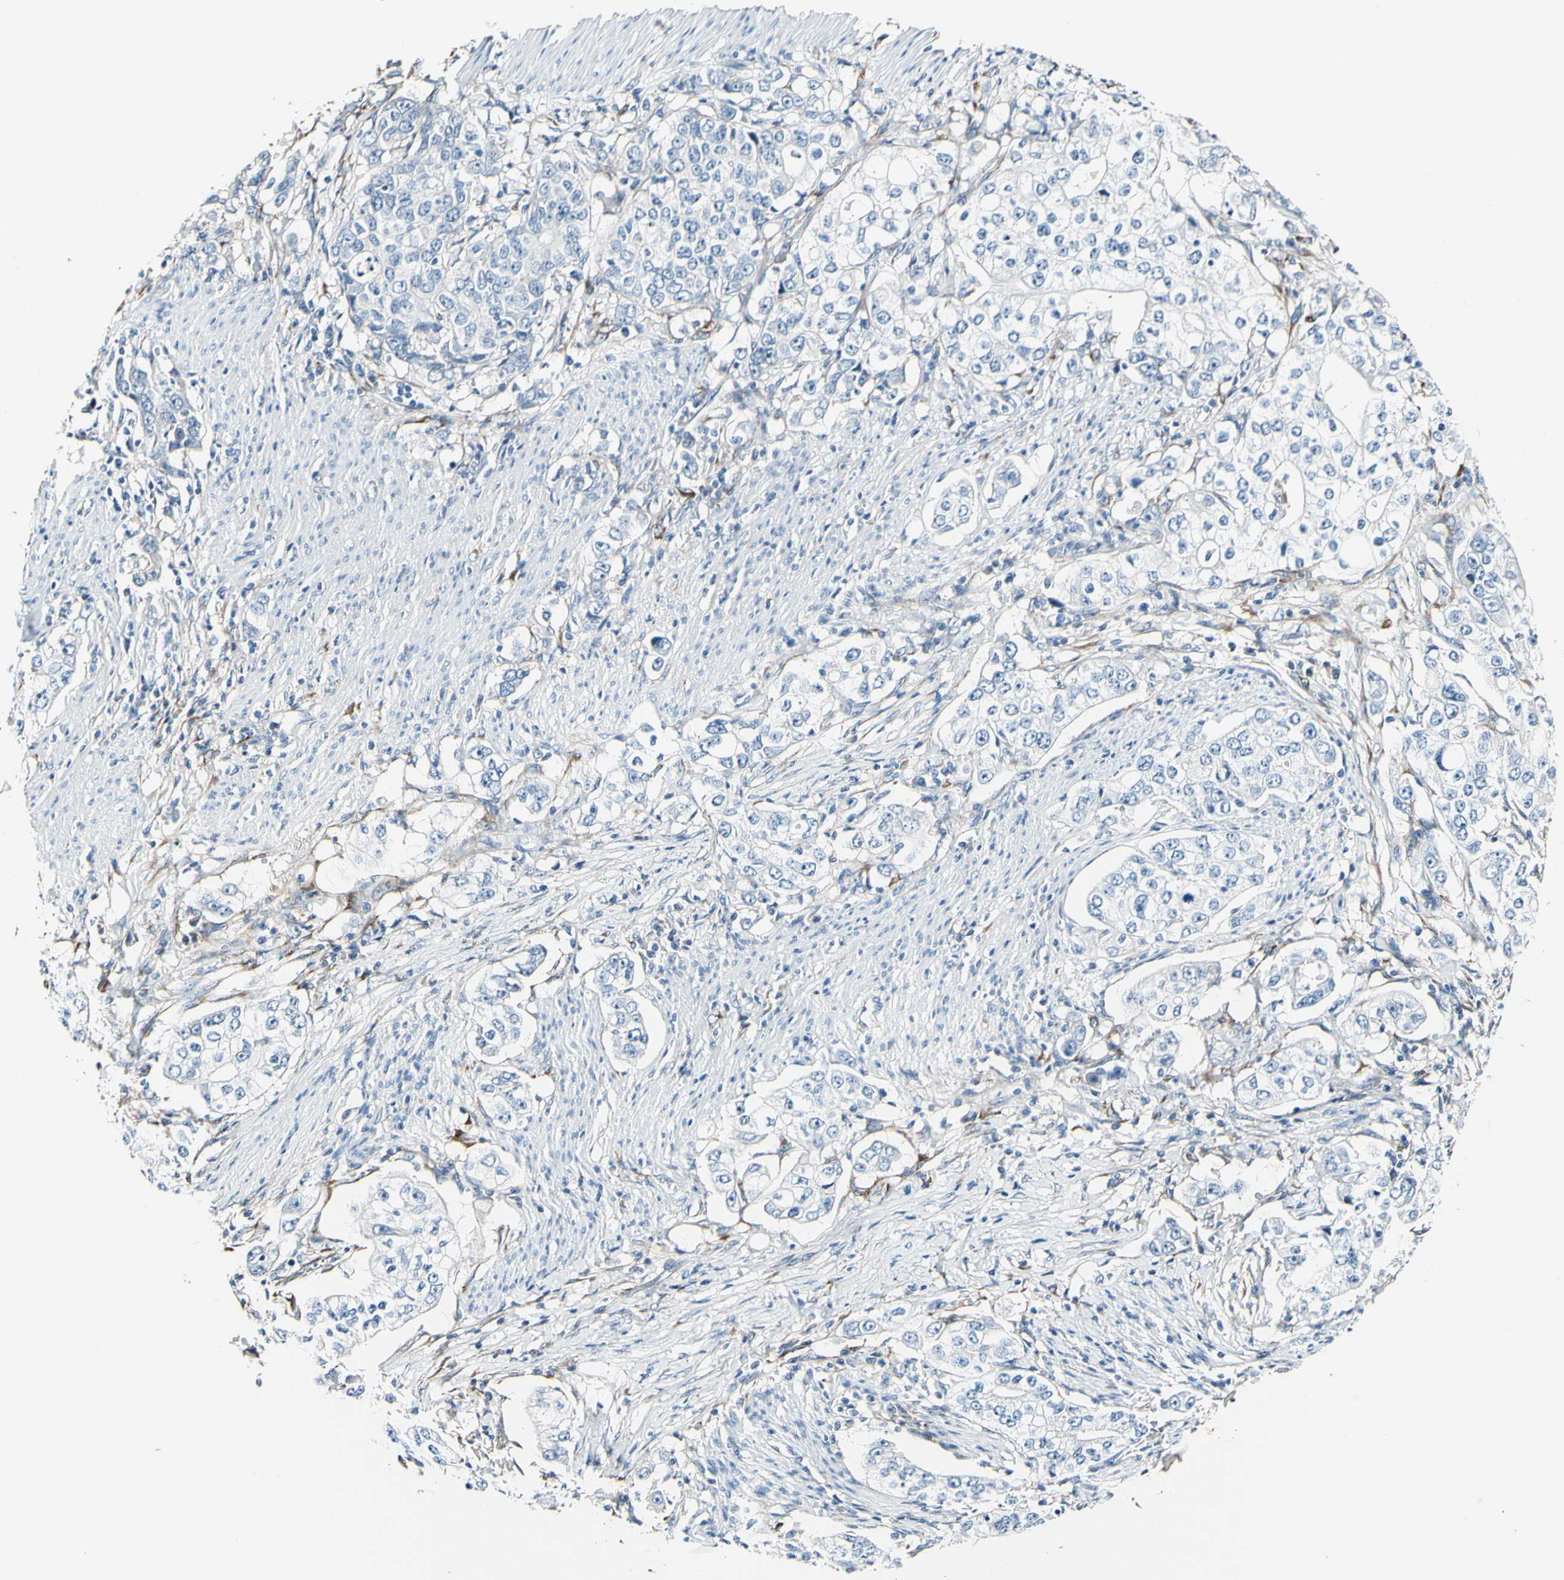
{"staining": {"intensity": "negative", "quantity": "none", "location": "none"}, "tissue": "stomach cancer", "cell_type": "Tumor cells", "image_type": "cancer", "snomed": [{"axis": "morphology", "description": "Adenocarcinoma, NOS"}, {"axis": "topography", "description": "Stomach, lower"}], "caption": "High power microscopy image of an IHC image of stomach cancer, revealing no significant positivity in tumor cells.", "gene": "COL6A3", "patient": {"sex": "female", "age": 72}}